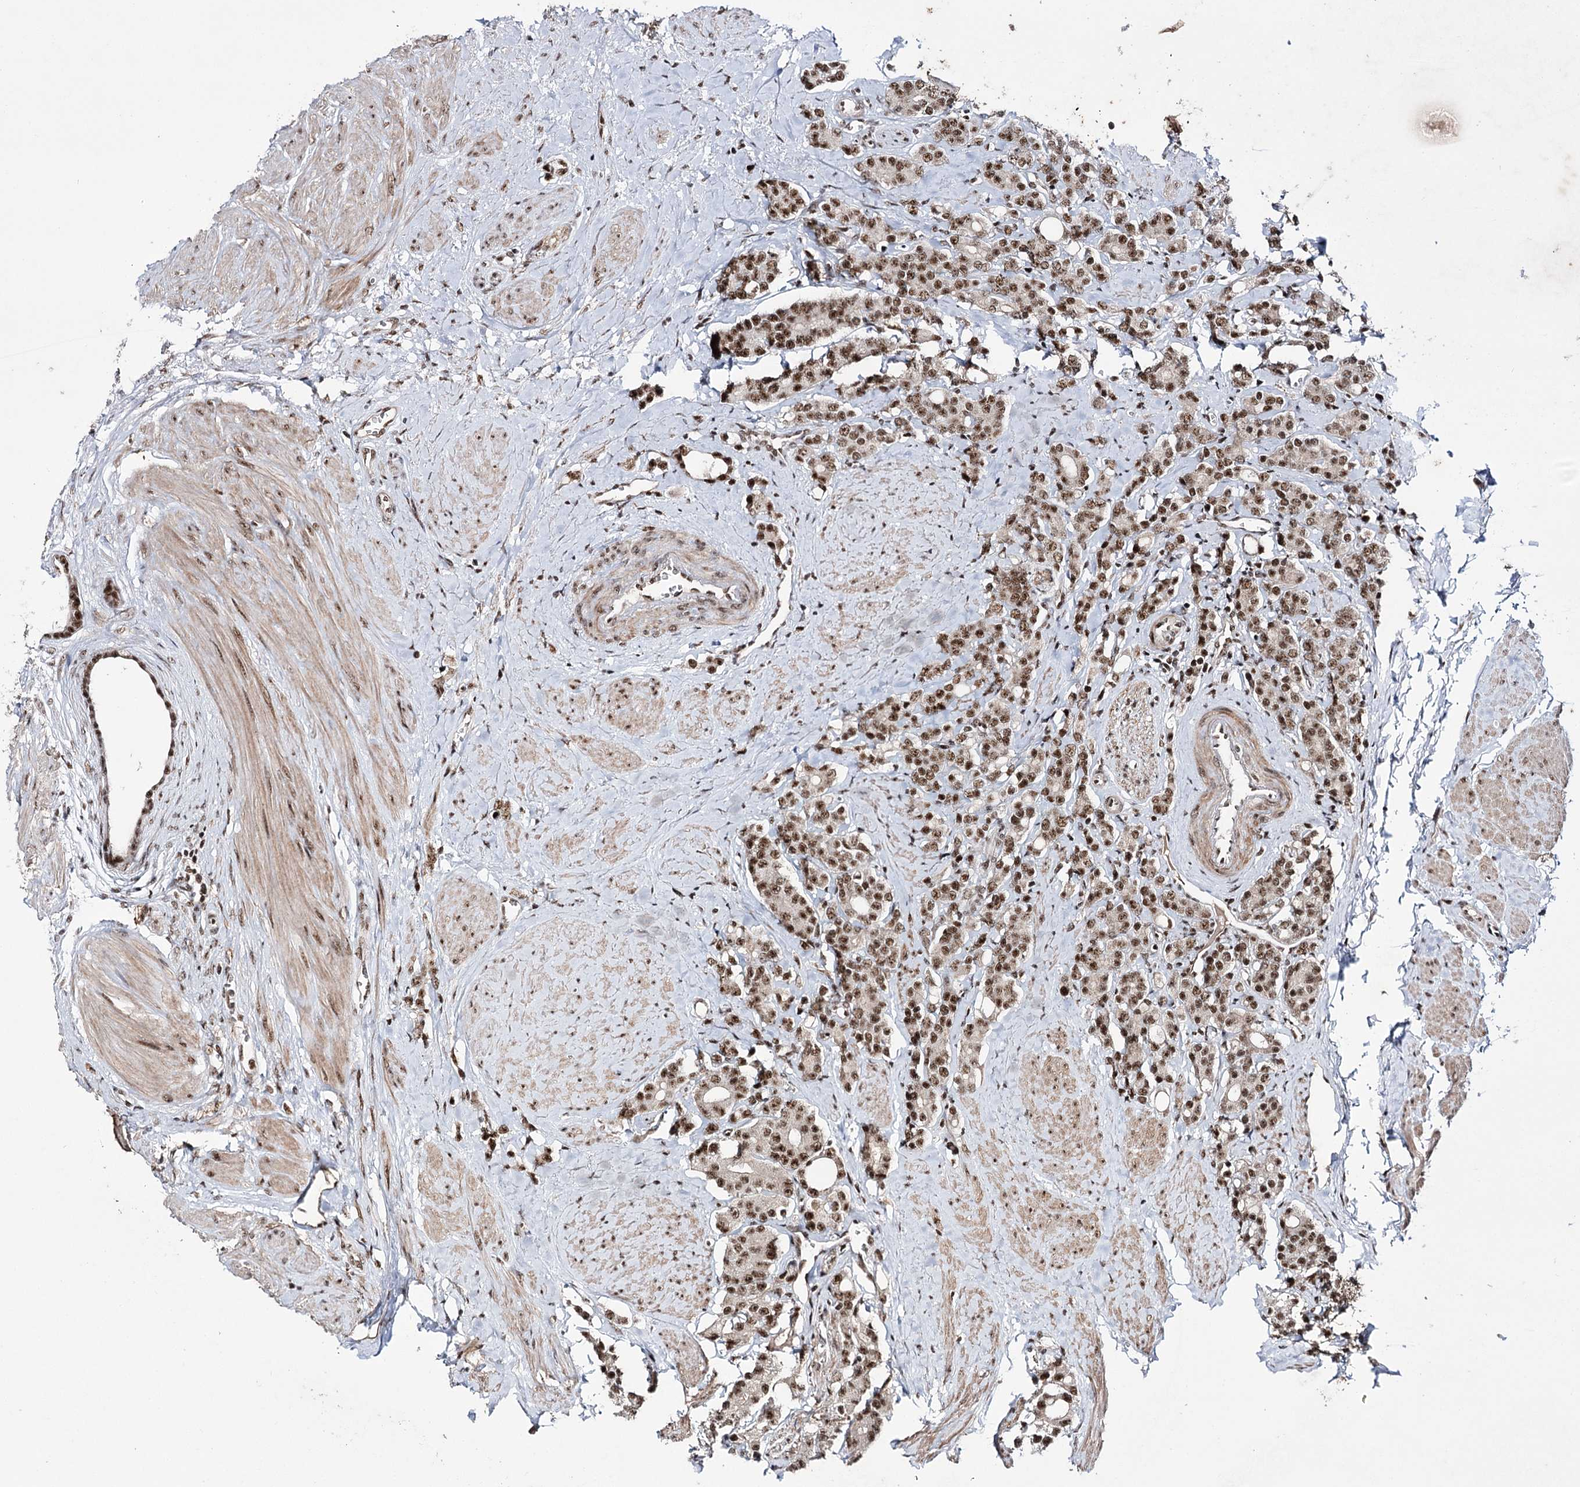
{"staining": {"intensity": "strong", "quantity": ">75%", "location": "nuclear"}, "tissue": "prostate cancer", "cell_type": "Tumor cells", "image_type": "cancer", "snomed": [{"axis": "morphology", "description": "Adenocarcinoma, High grade"}, {"axis": "topography", "description": "Prostate"}], "caption": "There is high levels of strong nuclear staining in tumor cells of prostate cancer (high-grade adenocarcinoma), as demonstrated by immunohistochemical staining (brown color).", "gene": "PRPF40A", "patient": {"sex": "male", "age": 62}}